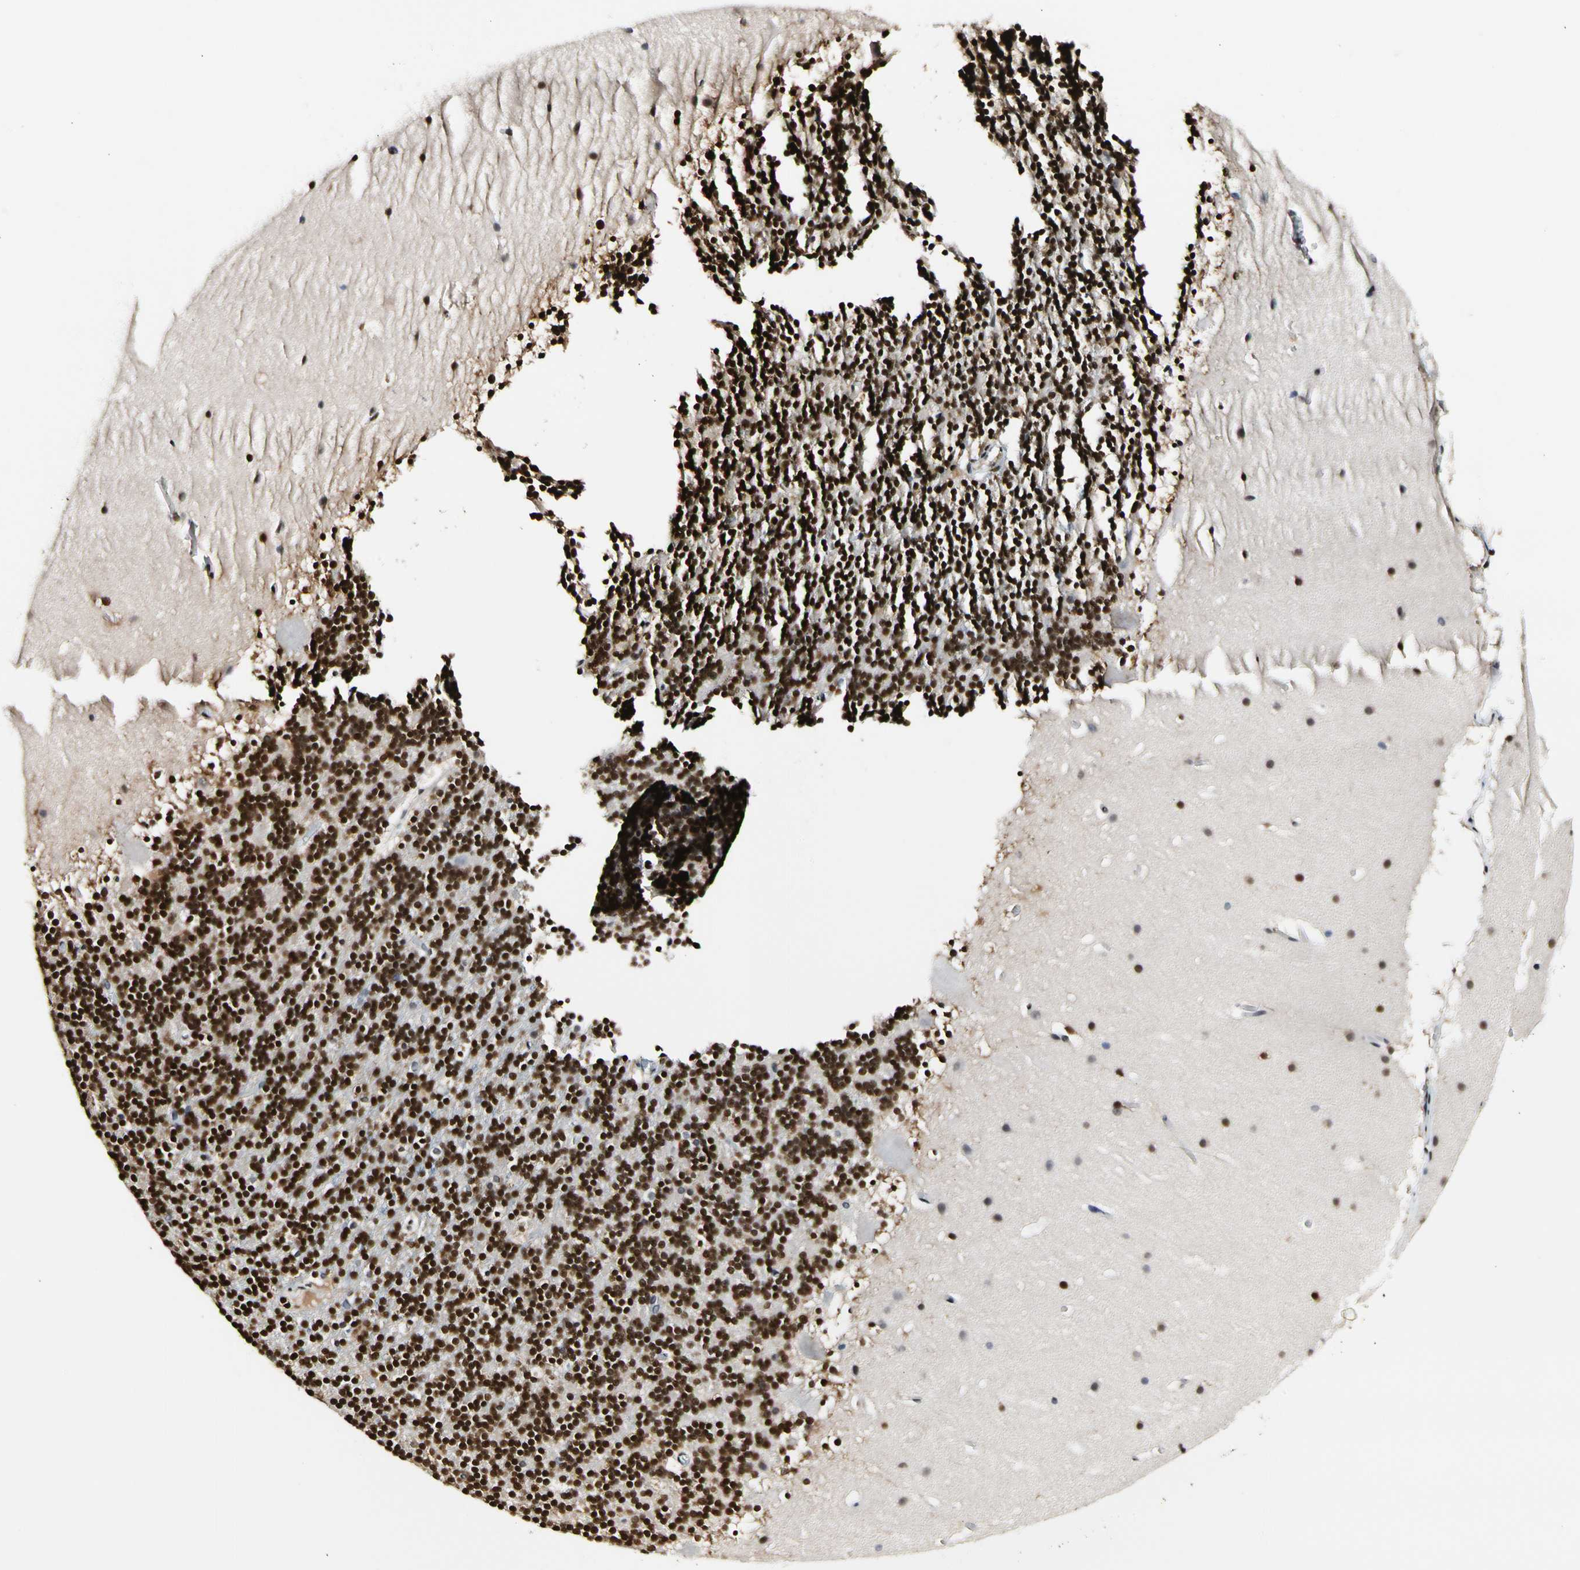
{"staining": {"intensity": "strong", "quantity": ">75%", "location": "nuclear"}, "tissue": "cerebellum", "cell_type": "Cells in granular layer", "image_type": "normal", "snomed": [{"axis": "morphology", "description": "Normal tissue, NOS"}, {"axis": "topography", "description": "Cerebellum"}], "caption": "Strong nuclear protein expression is identified in about >75% of cells in granular layer in cerebellum.", "gene": "NFIA", "patient": {"sex": "male", "age": 45}}